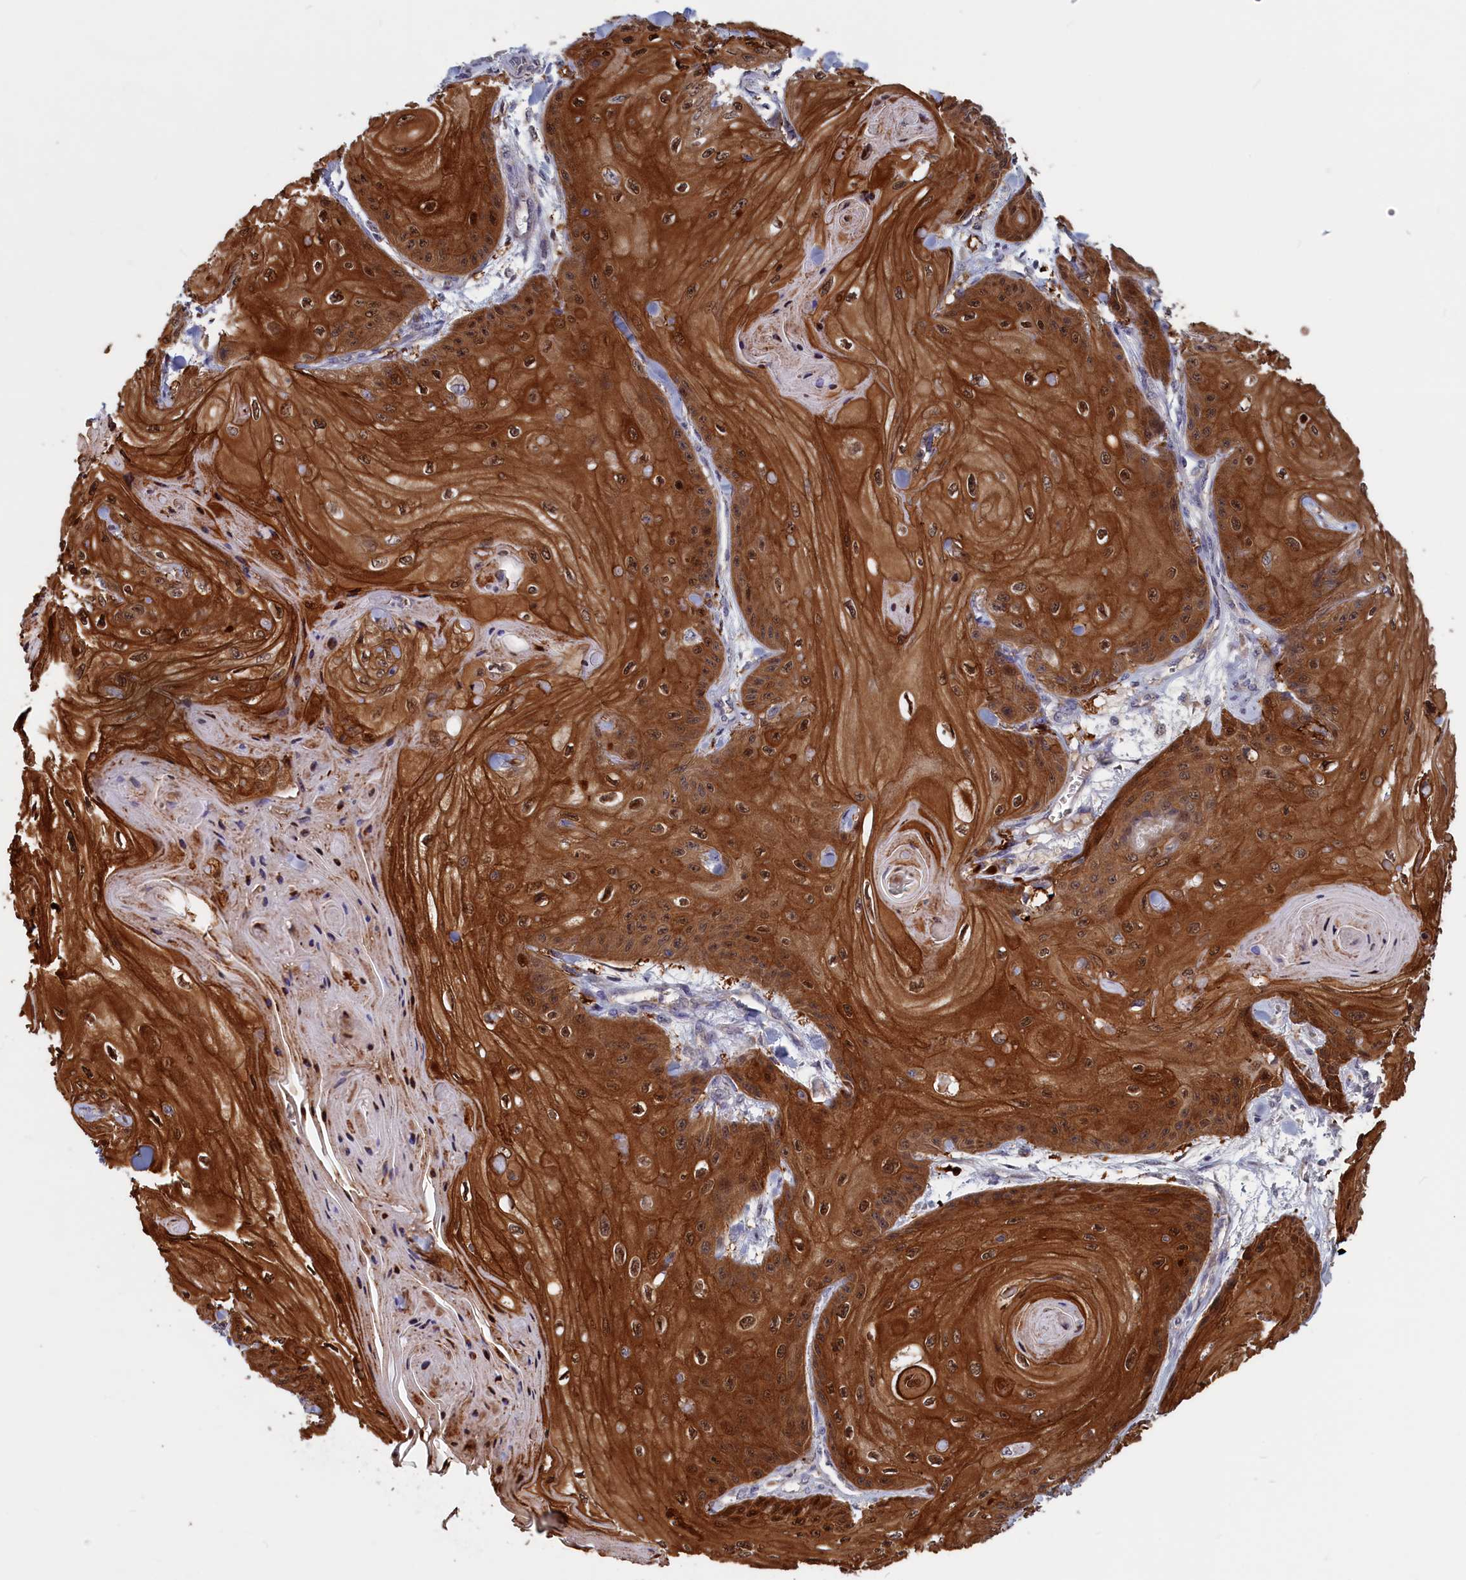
{"staining": {"intensity": "strong", "quantity": ">75%", "location": "cytoplasmic/membranous,nuclear"}, "tissue": "skin cancer", "cell_type": "Tumor cells", "image_type": "cancer", "snomed": [{"axis": "morphology", "description": "Squamous cell carcinoma, NOS"}, {"axis": "topography", "description": "Skin"}], "caption": "Squamous cell carcinoma (skin) was stained to show a protein in brown. There is high levels of strong cytoplasmic/membranous and nuclear expression in approximately >75% of tumor cells.", "gene": "CACTIN", "patient": {"sex": "male", "age": 74}}